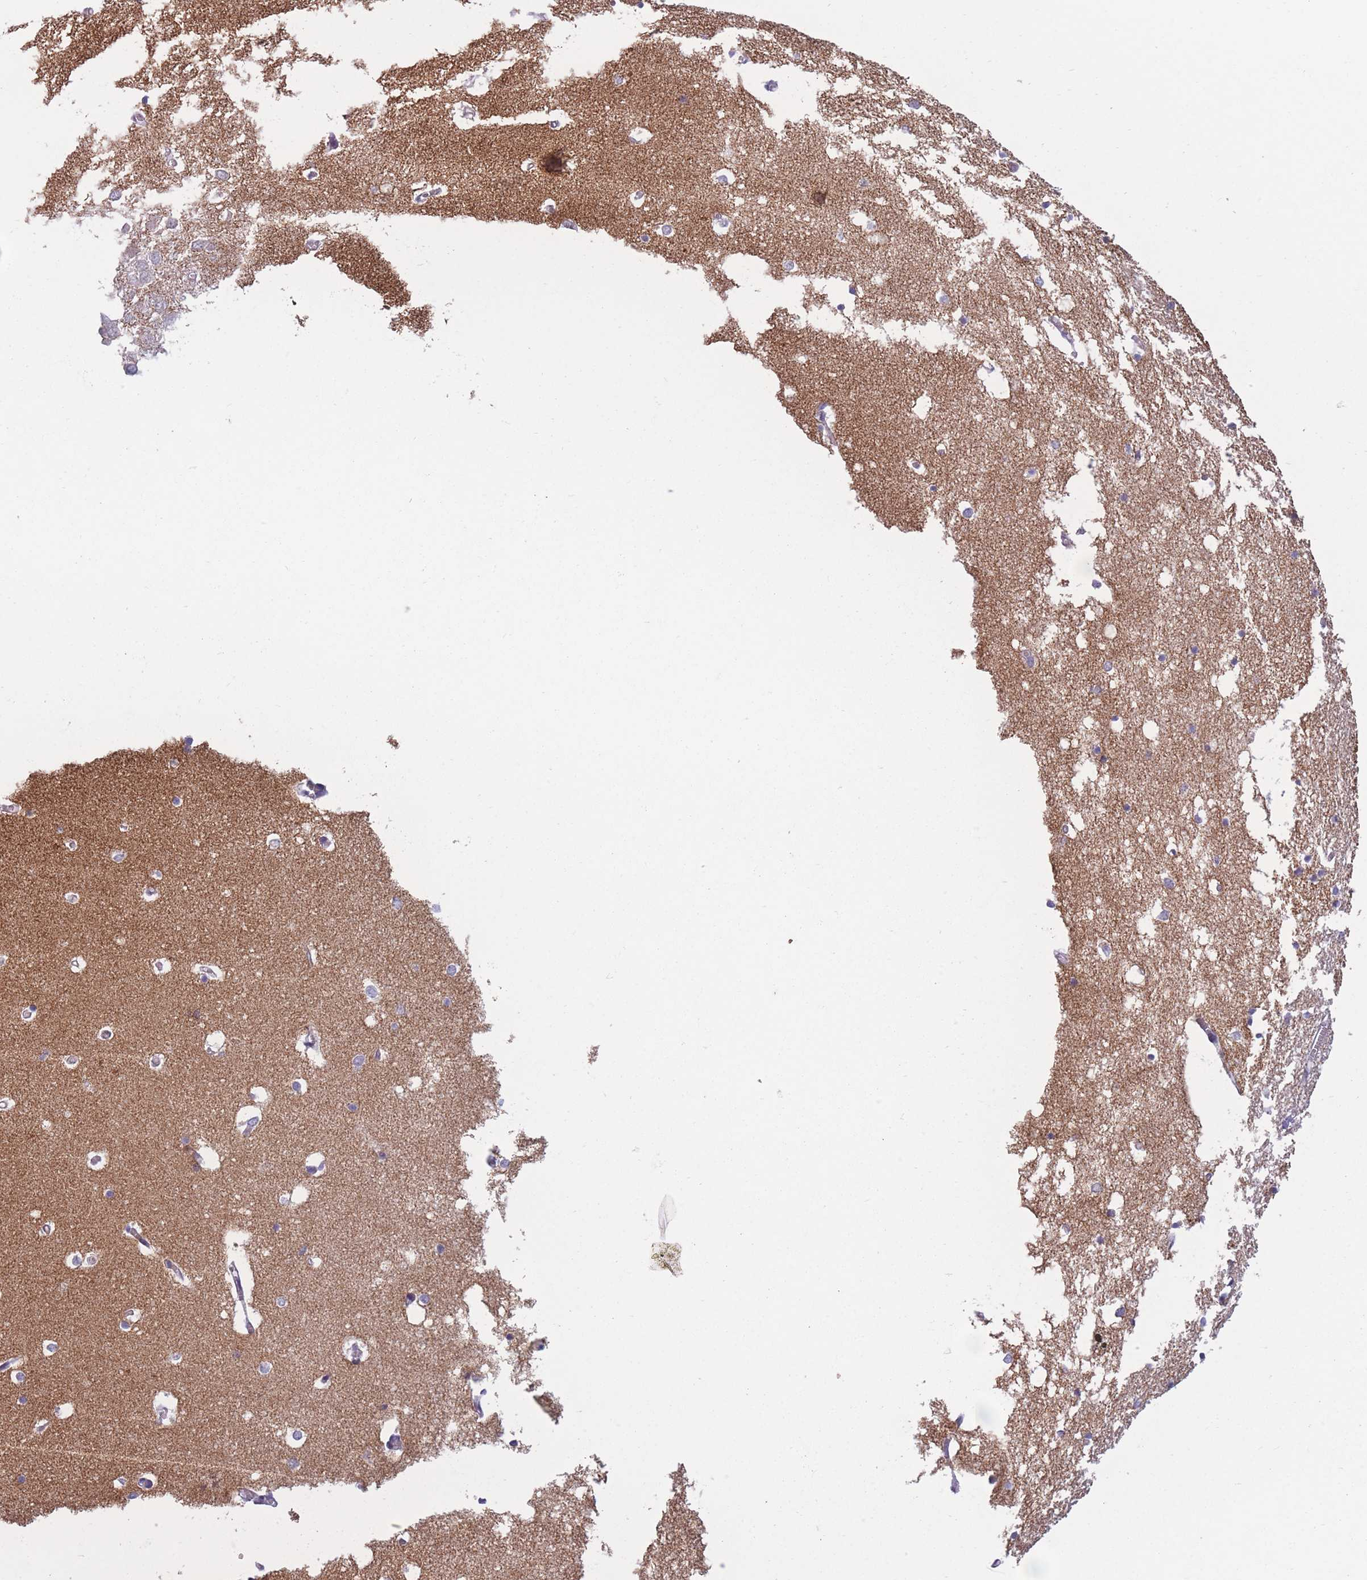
{"staining": {"intensity": "negative", "quantity": "none", "location": "none"}, "tissue": "hippocampus", "cell_type": "Glial cells", "image_type": "normal", "snomed": [{"axis": "morphology", "description": "Normal tissue, NOS"}, {"axis": "topography", "description": "Hippocampus"}], "caption": "The immunohistochemistry photomicrograph has no significant staining in glial cells of hippocampus. (DAB (3,3'-diaminobenzidine) immunohistochemistry with hematoxylin counter stain).", "gene": "COL27A1", "patient": {"sex": "male", "age": 70}}